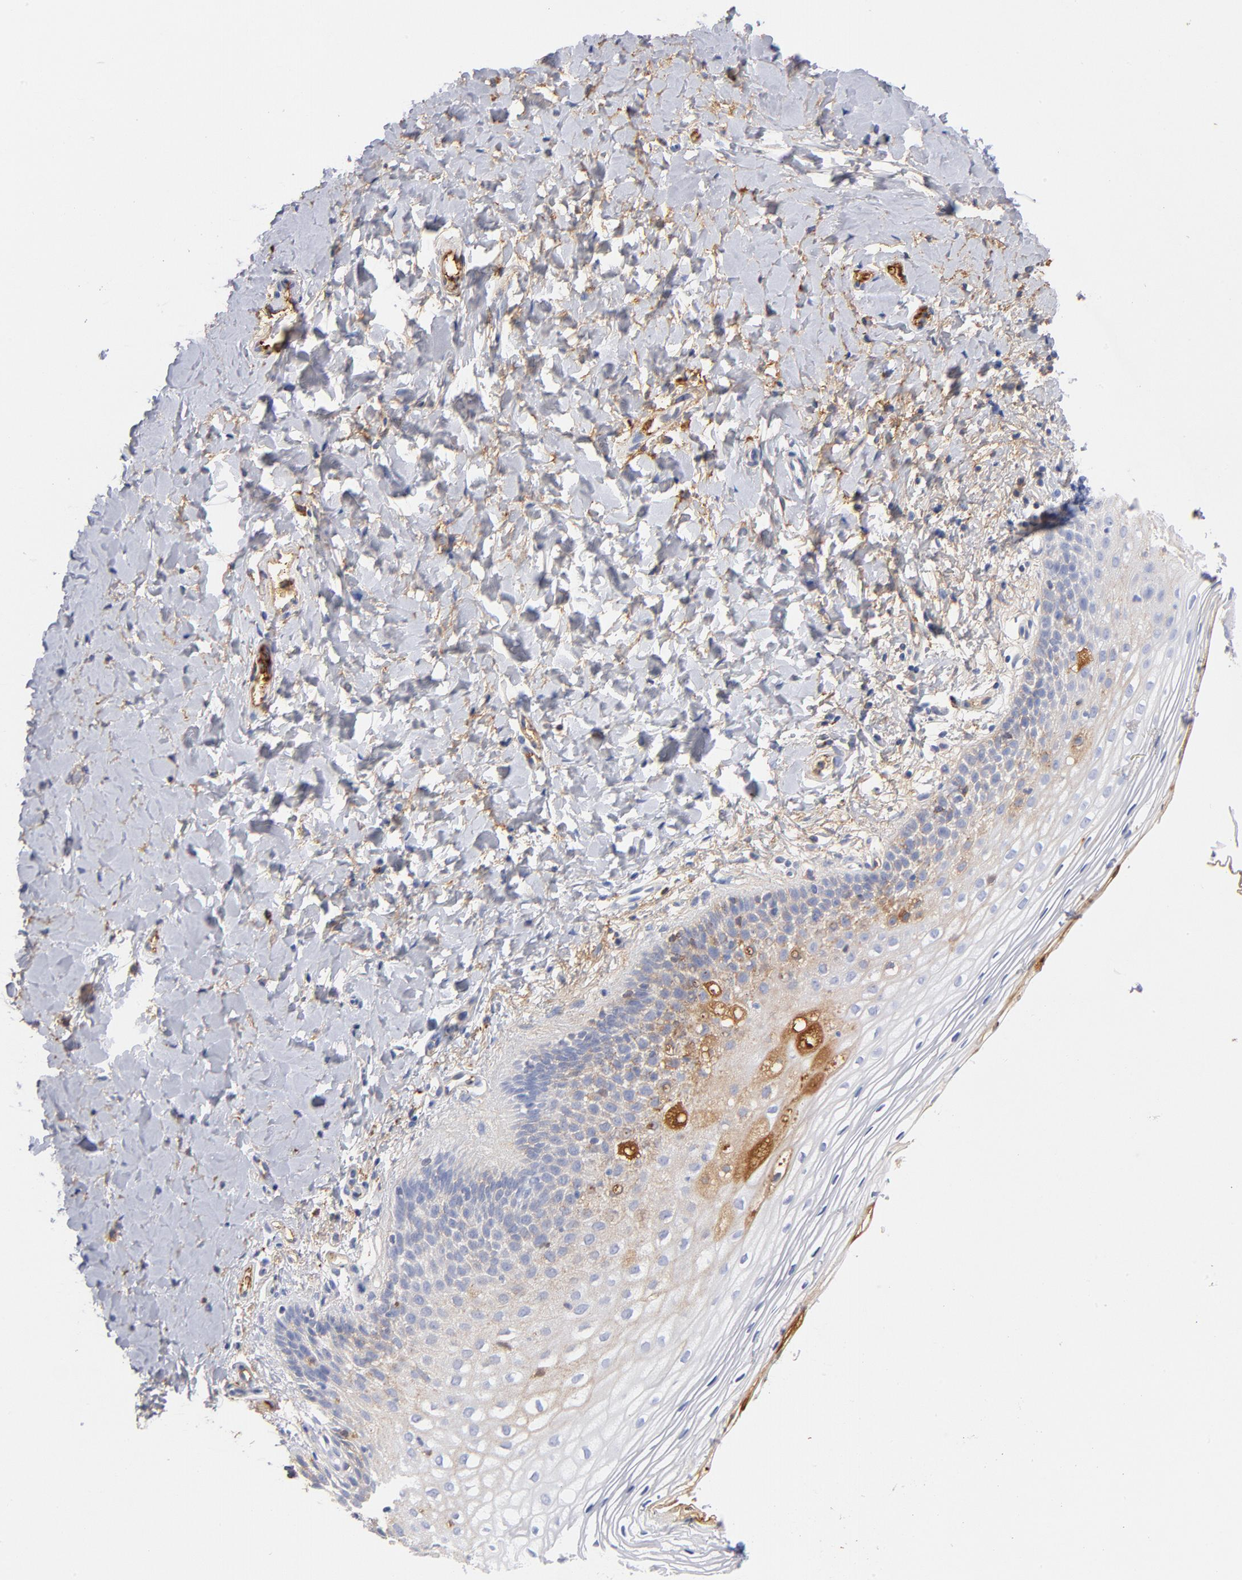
{"staining": {"intensity": "negative", "quantity": "none", "location": "none"}, "tissue": "vagina", "cell_type": "Squamous epithelial cells", "image_type": "normal", "snomed": [{"axis": "morphology", "description": "Normal tissue, NOS"}, {"axis": "topography", "description": "Vagina"}], "caption": "This histopathology image is of benign vagina stained with immunohistochemistry to label a protein in brown with the nuclei are counter-stained blue. There is no staining in squamous epithelial cells.", "gene": "C3", "patient": {"sex": "female", "age": 55}}